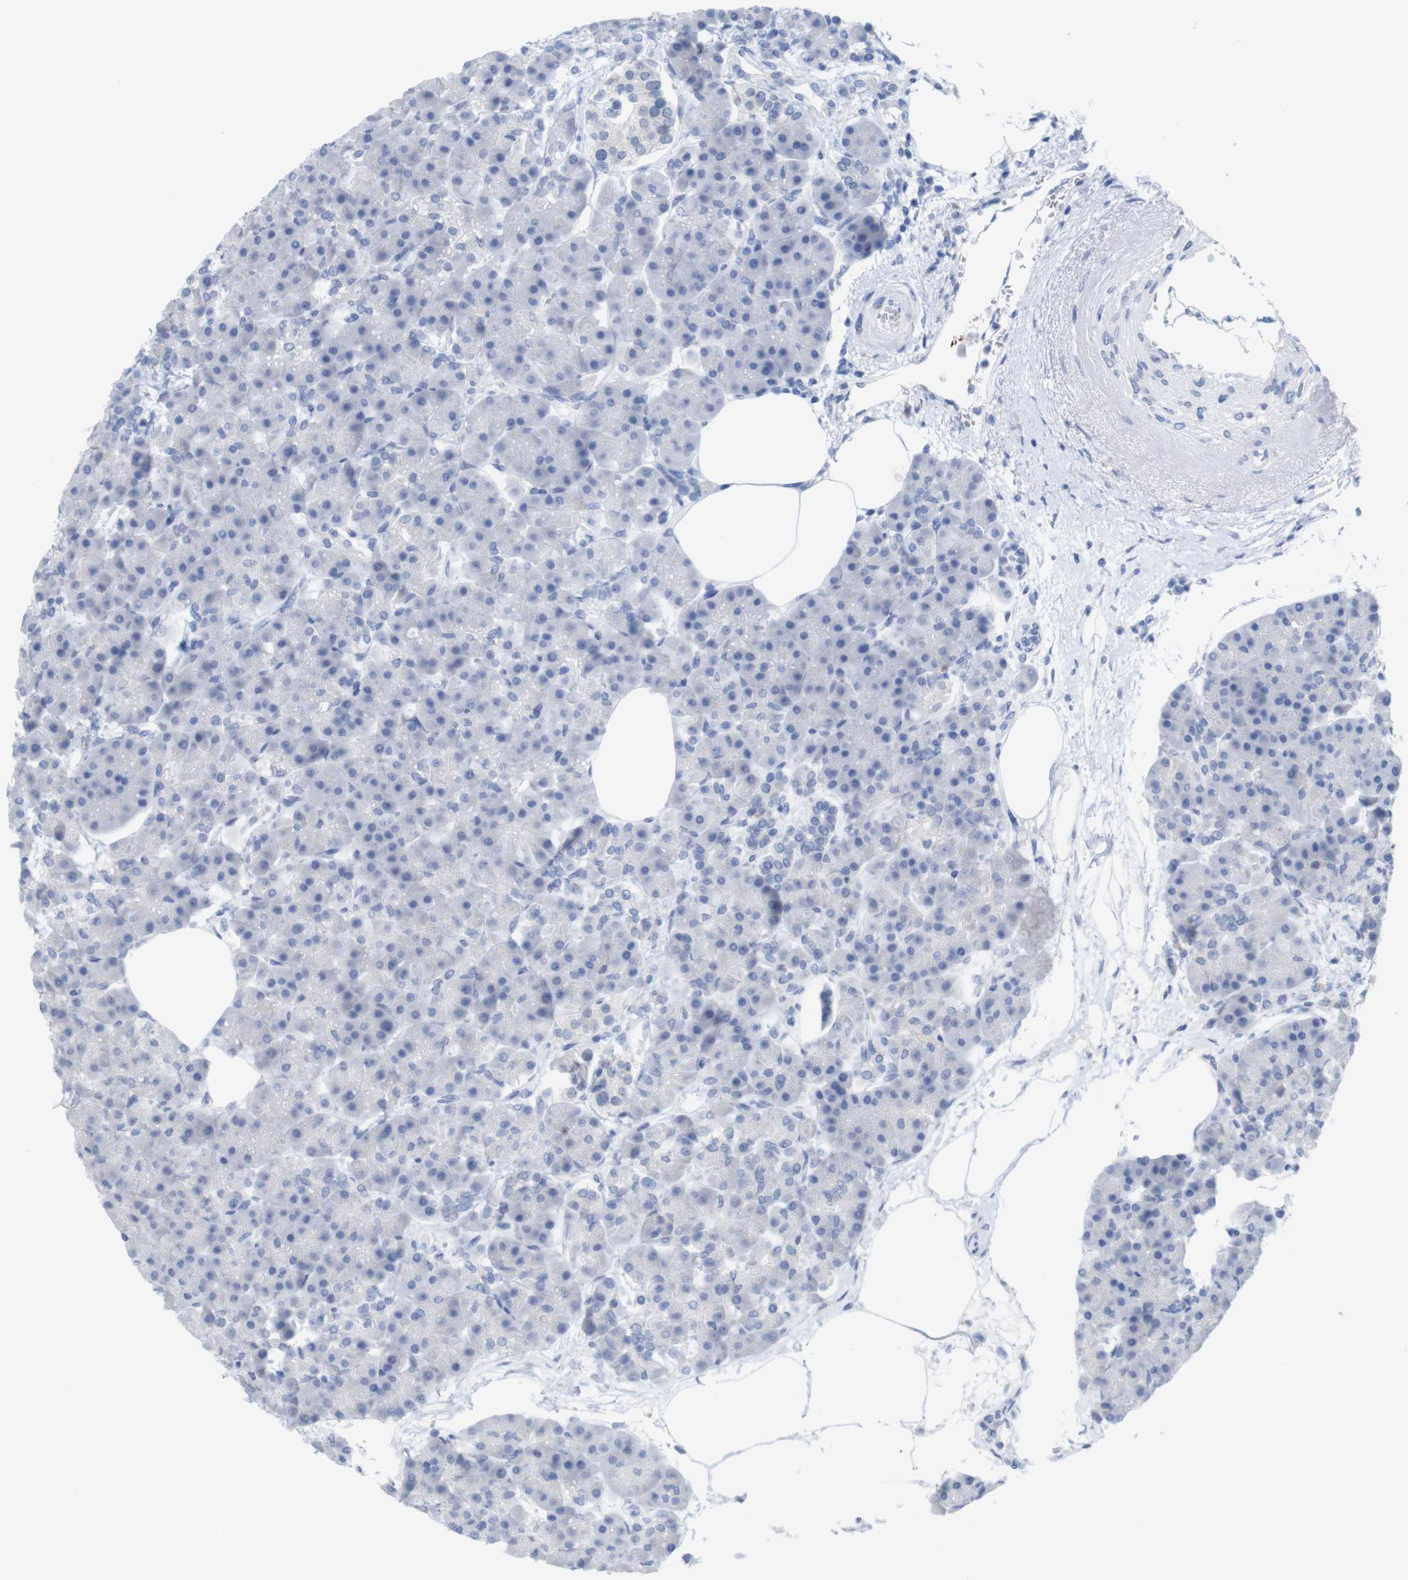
{"staining": {"intensity": "negative", "quantity": "none", "location": "none"}, "tissue": "pancreas", "cell_type": "Exocrine glandular cells", "image_type": "normal", "snomed": [{"axis": "morphology", "description": "Normal tissue, NOS"}, {"axis": "topography", "description": "Pancreas"}], "caption": "IHC micrograph of benign human pancreas stained for a protein (brown), which exhibits no positivity in exocrine glandular cells. The staining was performed using DAB (3,3'-diaminobenzidine) to visualize the protein expression in brown, while the nuclei were stained in blue with hematoxylin (Magnification: 20x).", "gene": "PNMA1", "patient": {"sex": "female", "age": 70}}